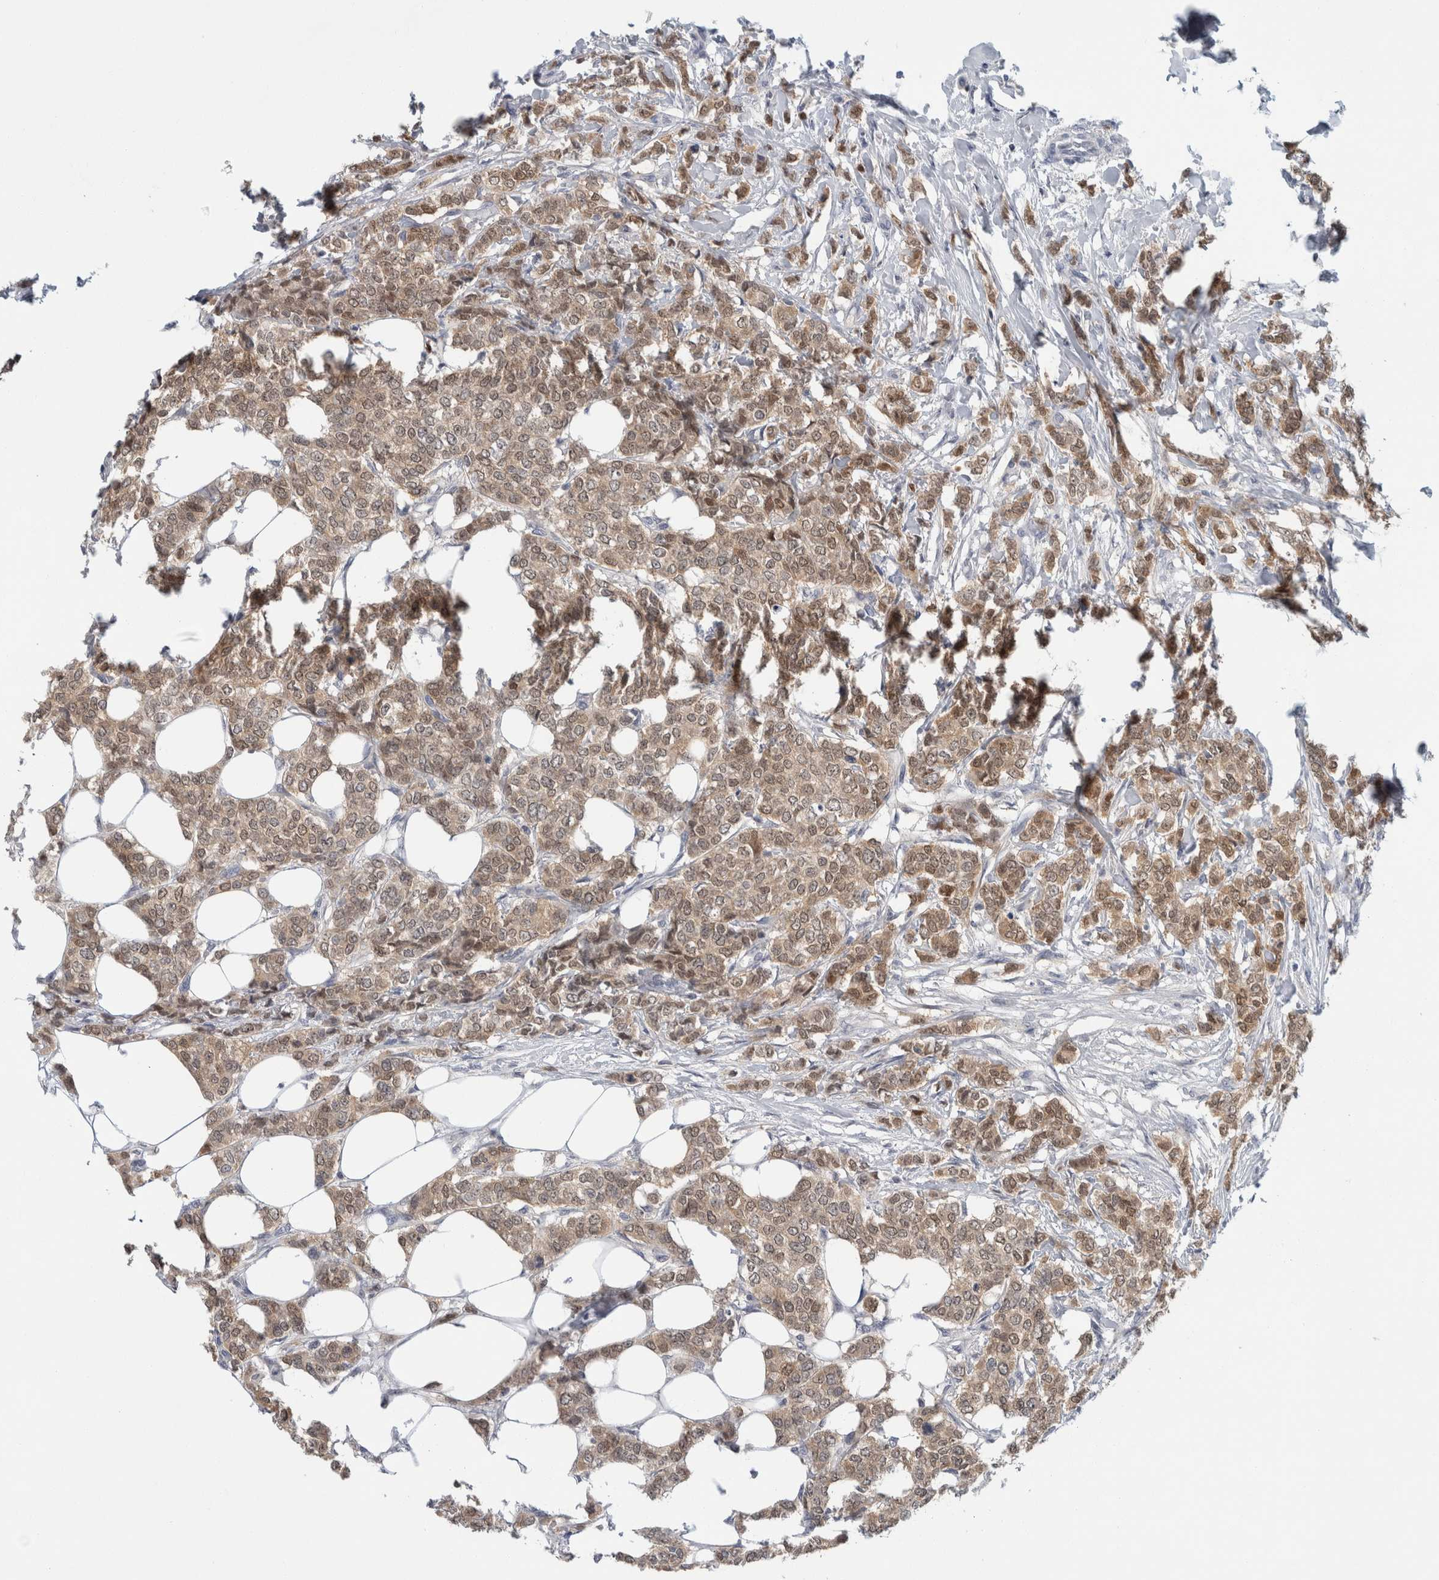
{"staining": {"intensity": "moderate", "quantity": ">75%", "location": "cytoplasmic/membranous,nuclear"}, "tissue": "breast cancer", "cell_type": "Tumor cells", "image_type": "cancer", "snomed": [{"axis": "morphology", "description": "Lobular carcinoma"}, {"axis": "topography", "description": "Skin"}, {"axis": "topography", "description": "Breast"}], "caption": "Immunohistochemical staining of human breast lobular carcinoma demonstrates medium levels of moderate cytoplasmic/membranous and nuclear protein positivity in about >75% of tumor cells.", "gene": "CASP6", "patient": {"sex": "female", "age": 46}}